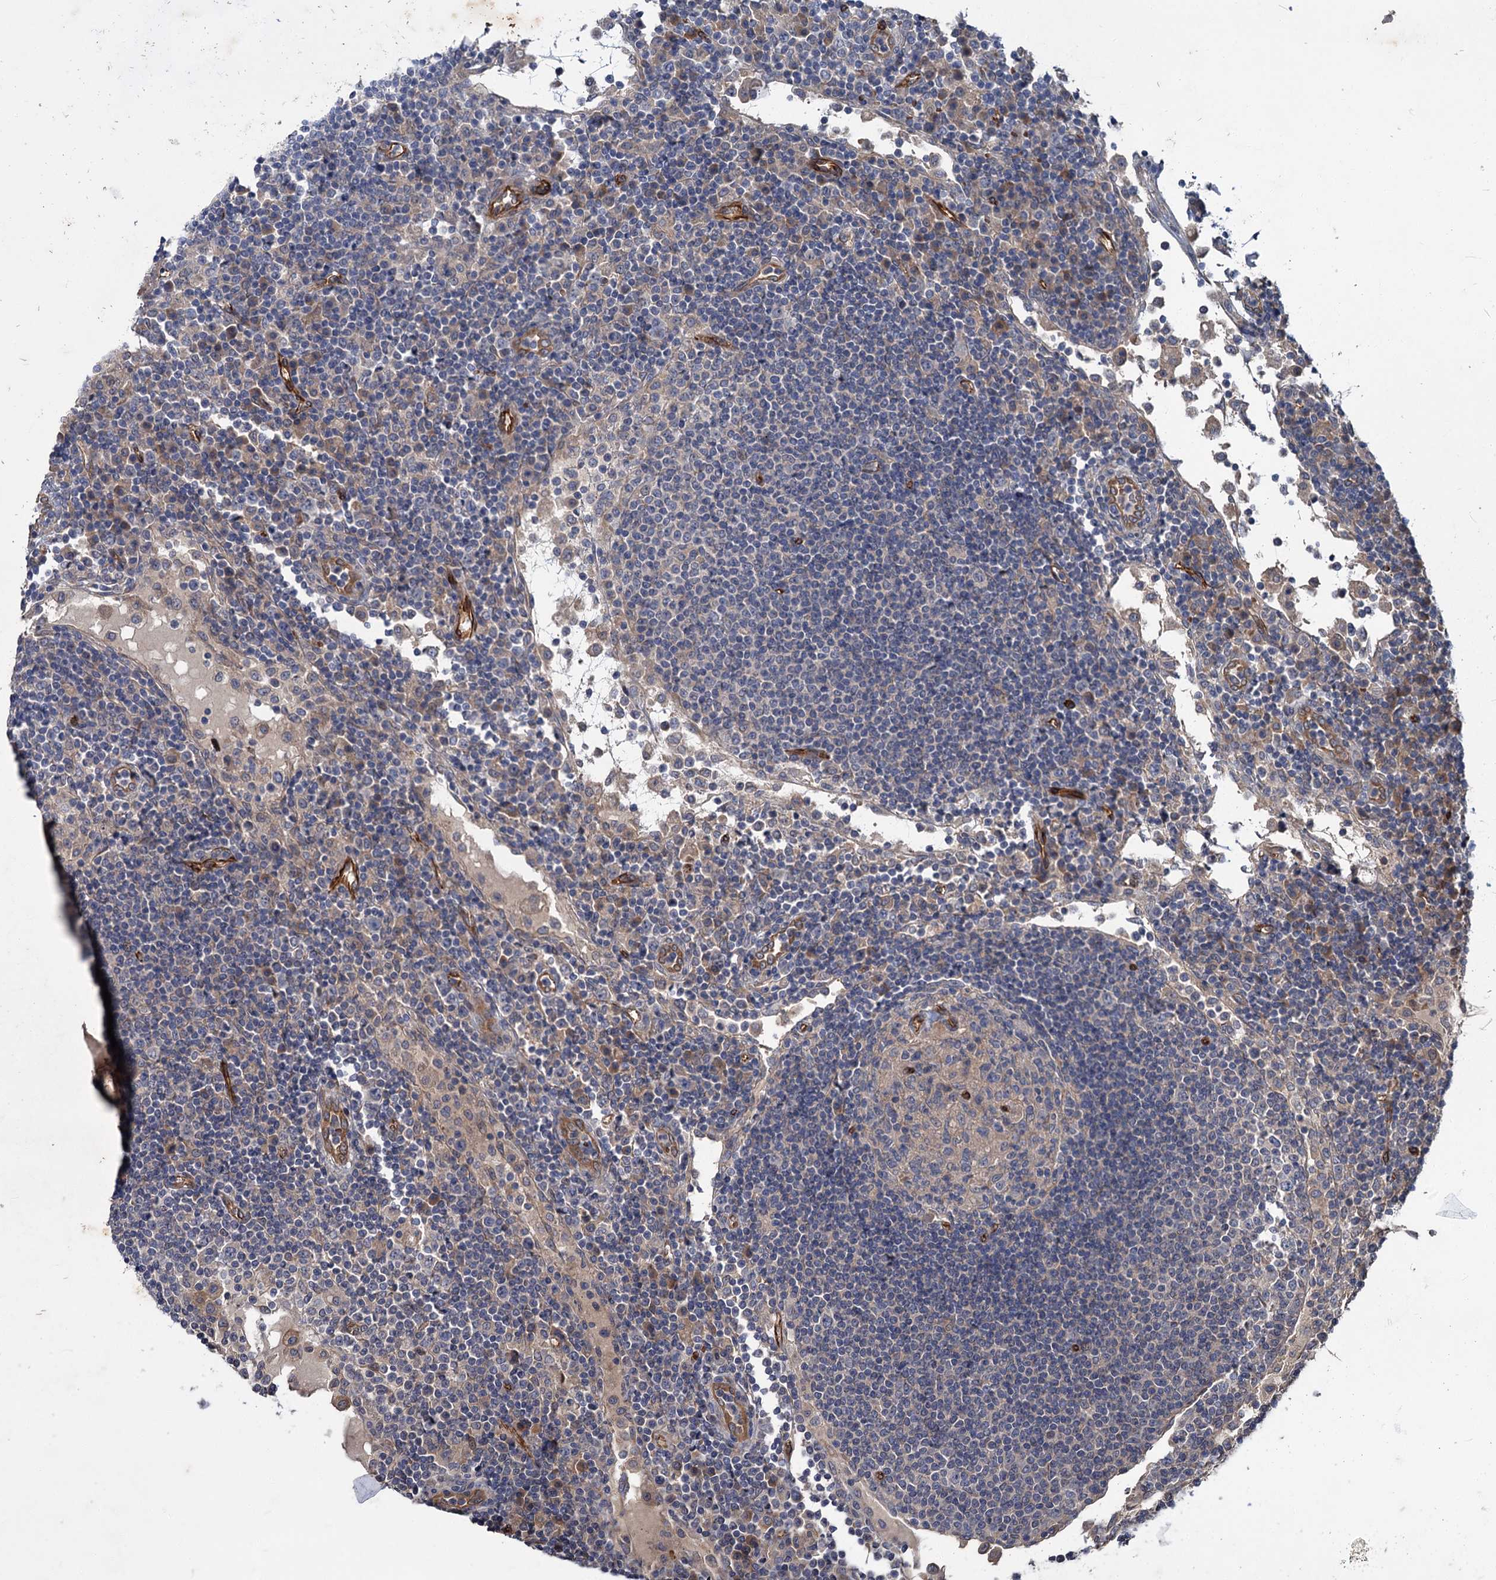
{"staining": {"intensity": "negative", "quantity": "none", "location": "none"}, "tissue": "lymph node", "cell_type": "Germinal center cells", "image_type": "normal", "snomed": [{"axis": "morphology", "description": "Normal tissue, NOS"}, {"axis": "topography", "description": "Lymph node"}], "caption": "Germinal center cells are negative for protein expression in unremarkable human lymph node. (Brightfield microscopy of DAB IHC at high magnification).", "gene": "PKN2", "patient": {"sex": "female", "age": 53}}